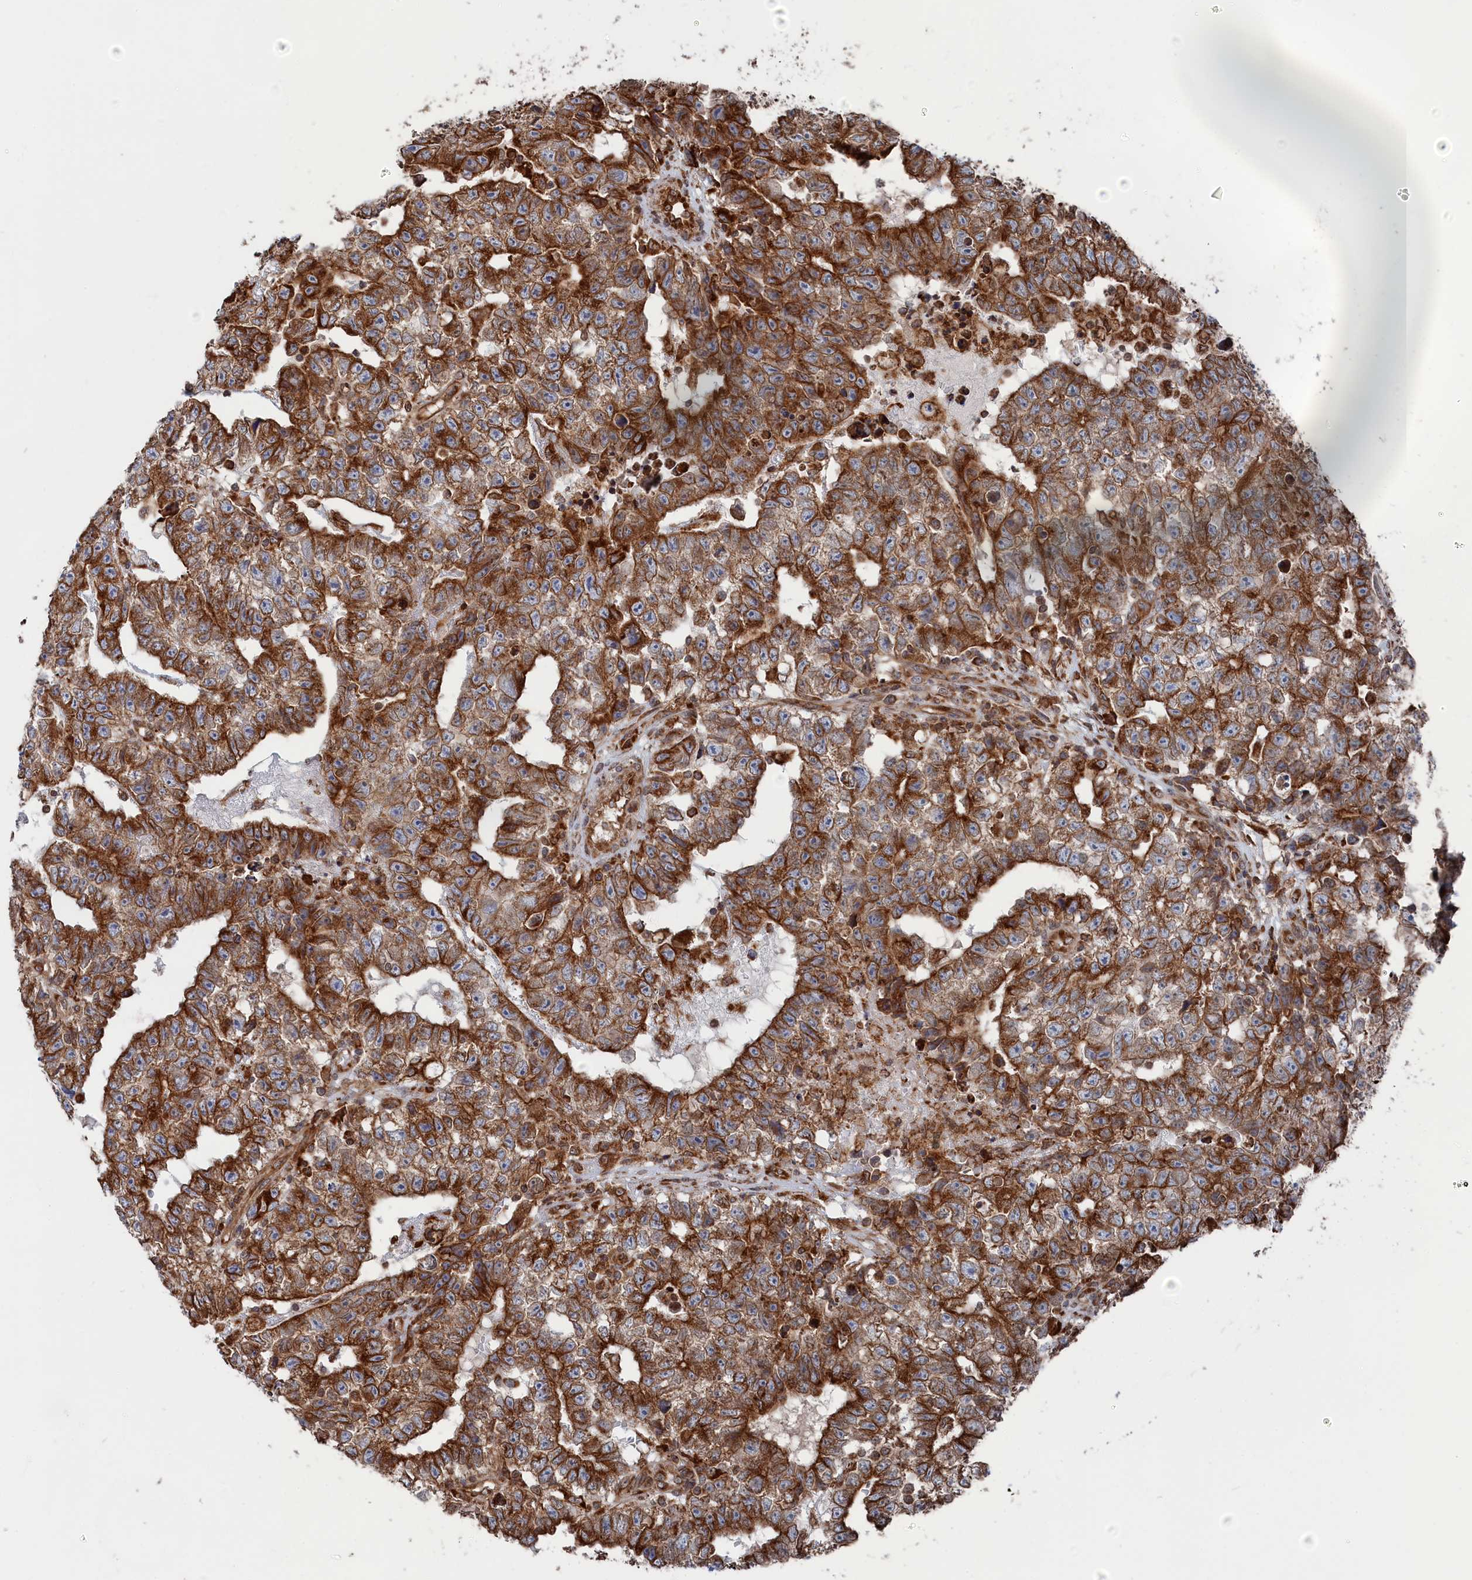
{"staining": {"intensity": "strong", "quantity": "25%-75%", "location": "cytoplasmic/membranous"}, "tissue": "testis cancer", "cell_type": "Tumor cells", "image_type": "cancer", "snomed": [{"axis": "morphology", "description": "Carcinoma, Embryonal, NOS"}, {"axis": "topography", "description": "Testis"}], "caption": "Human testis cancer (embryonal carcinoma) stained for a protein (brown) exhibits strong cytoplasmic/membranous positive expression in approximately 25%-75% of tumor cells.", "gene": "BPIFB6", "patient": {"sex": "male", "age": 25}}